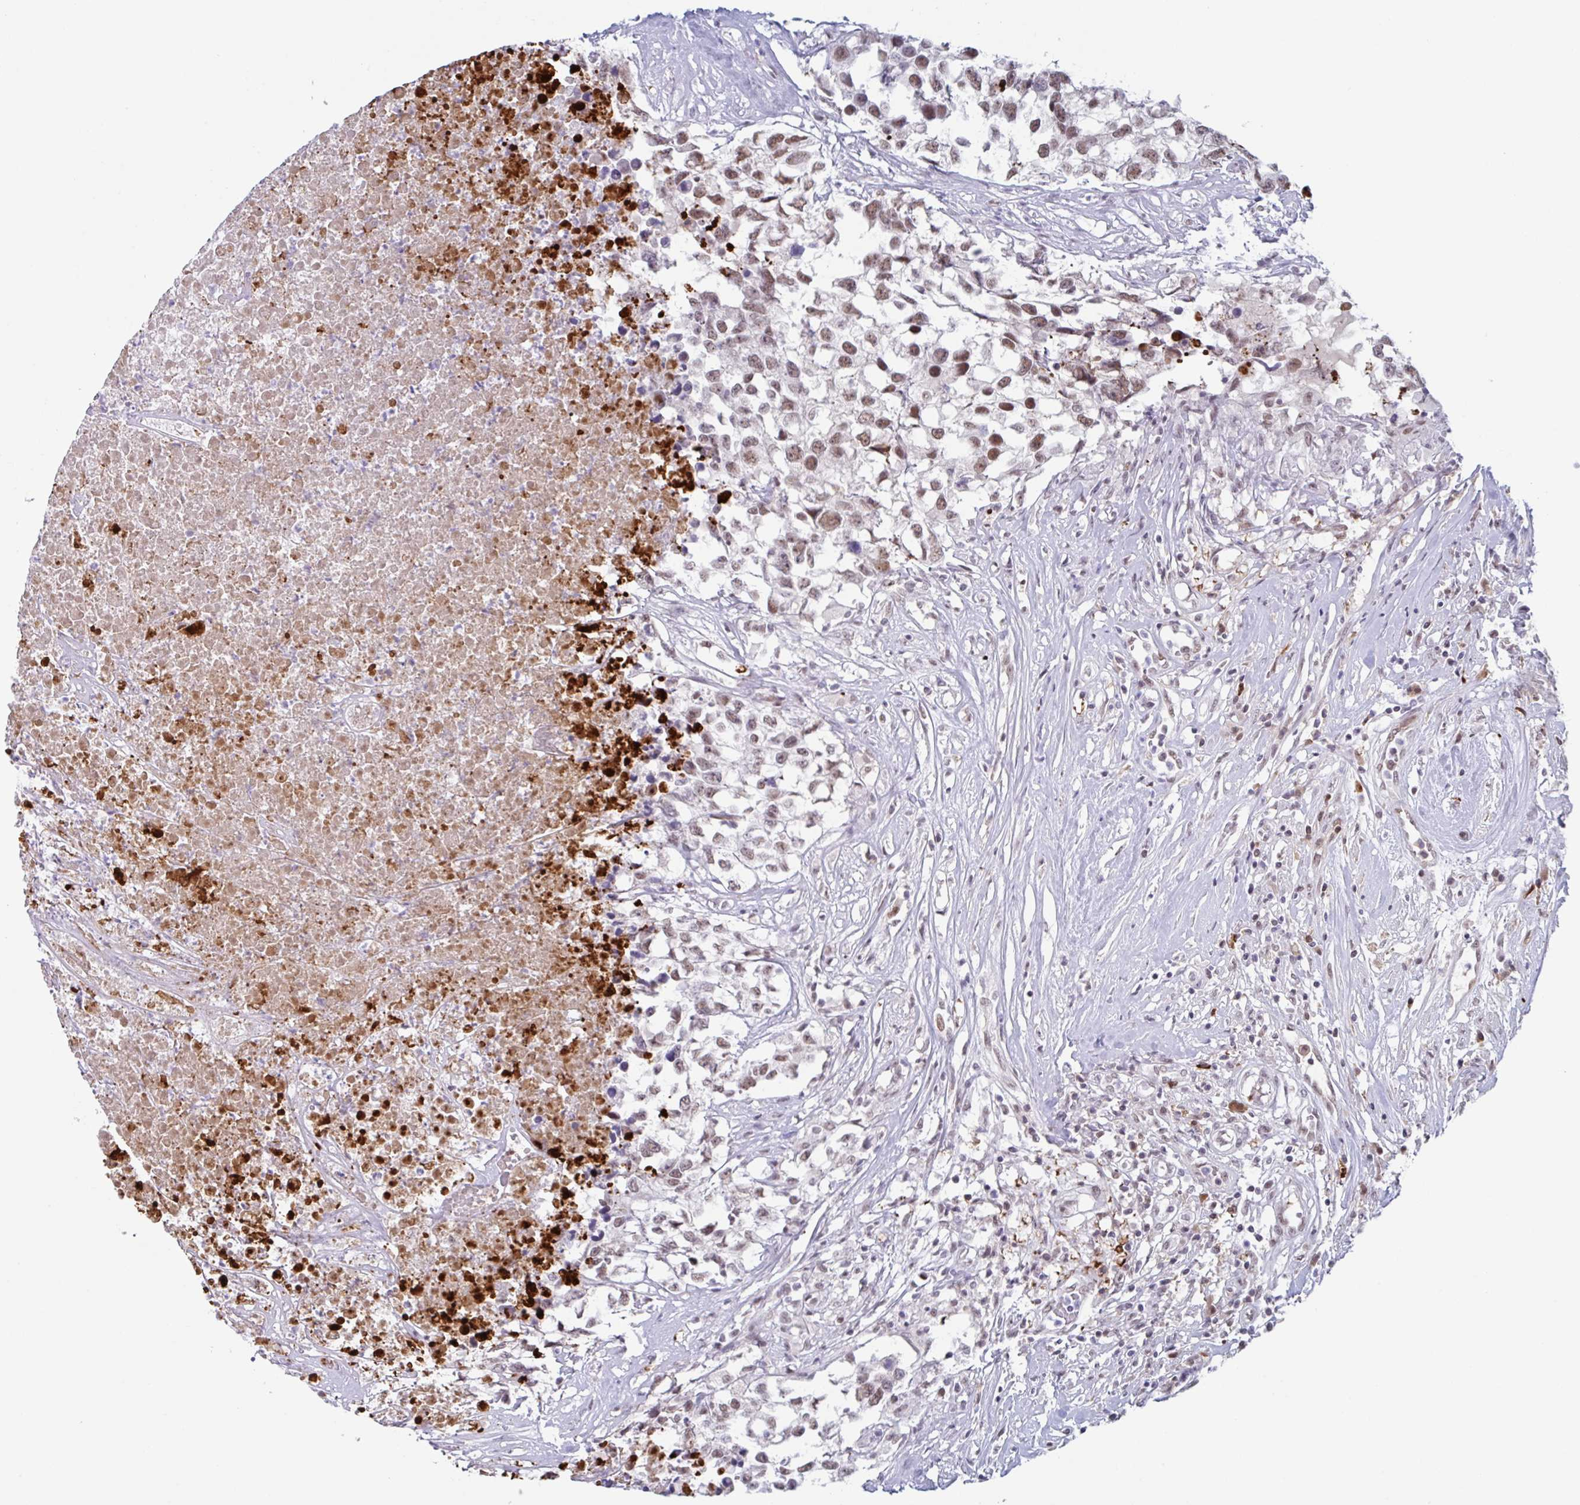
{"staining": {"intensity": "moderate", "quantity": ">75%", "location": "nuclear"}, "tissue": "testis cancer", "cell_type": "Tumor cells", "image_type": "cancer", "snomed": [{"axis": "morphology", "description": "Carcinoma, Embryonal, NOS"}, {"axis": "topography", "description": "Testis"}], "caption": "The immunohistochemical stain labels moderate nuclear staining in tumor cells of testis cancer (embryonal carcinoma) tissue.", "gene": "PLG", "patient": {"sex": "male", "age": 83}}